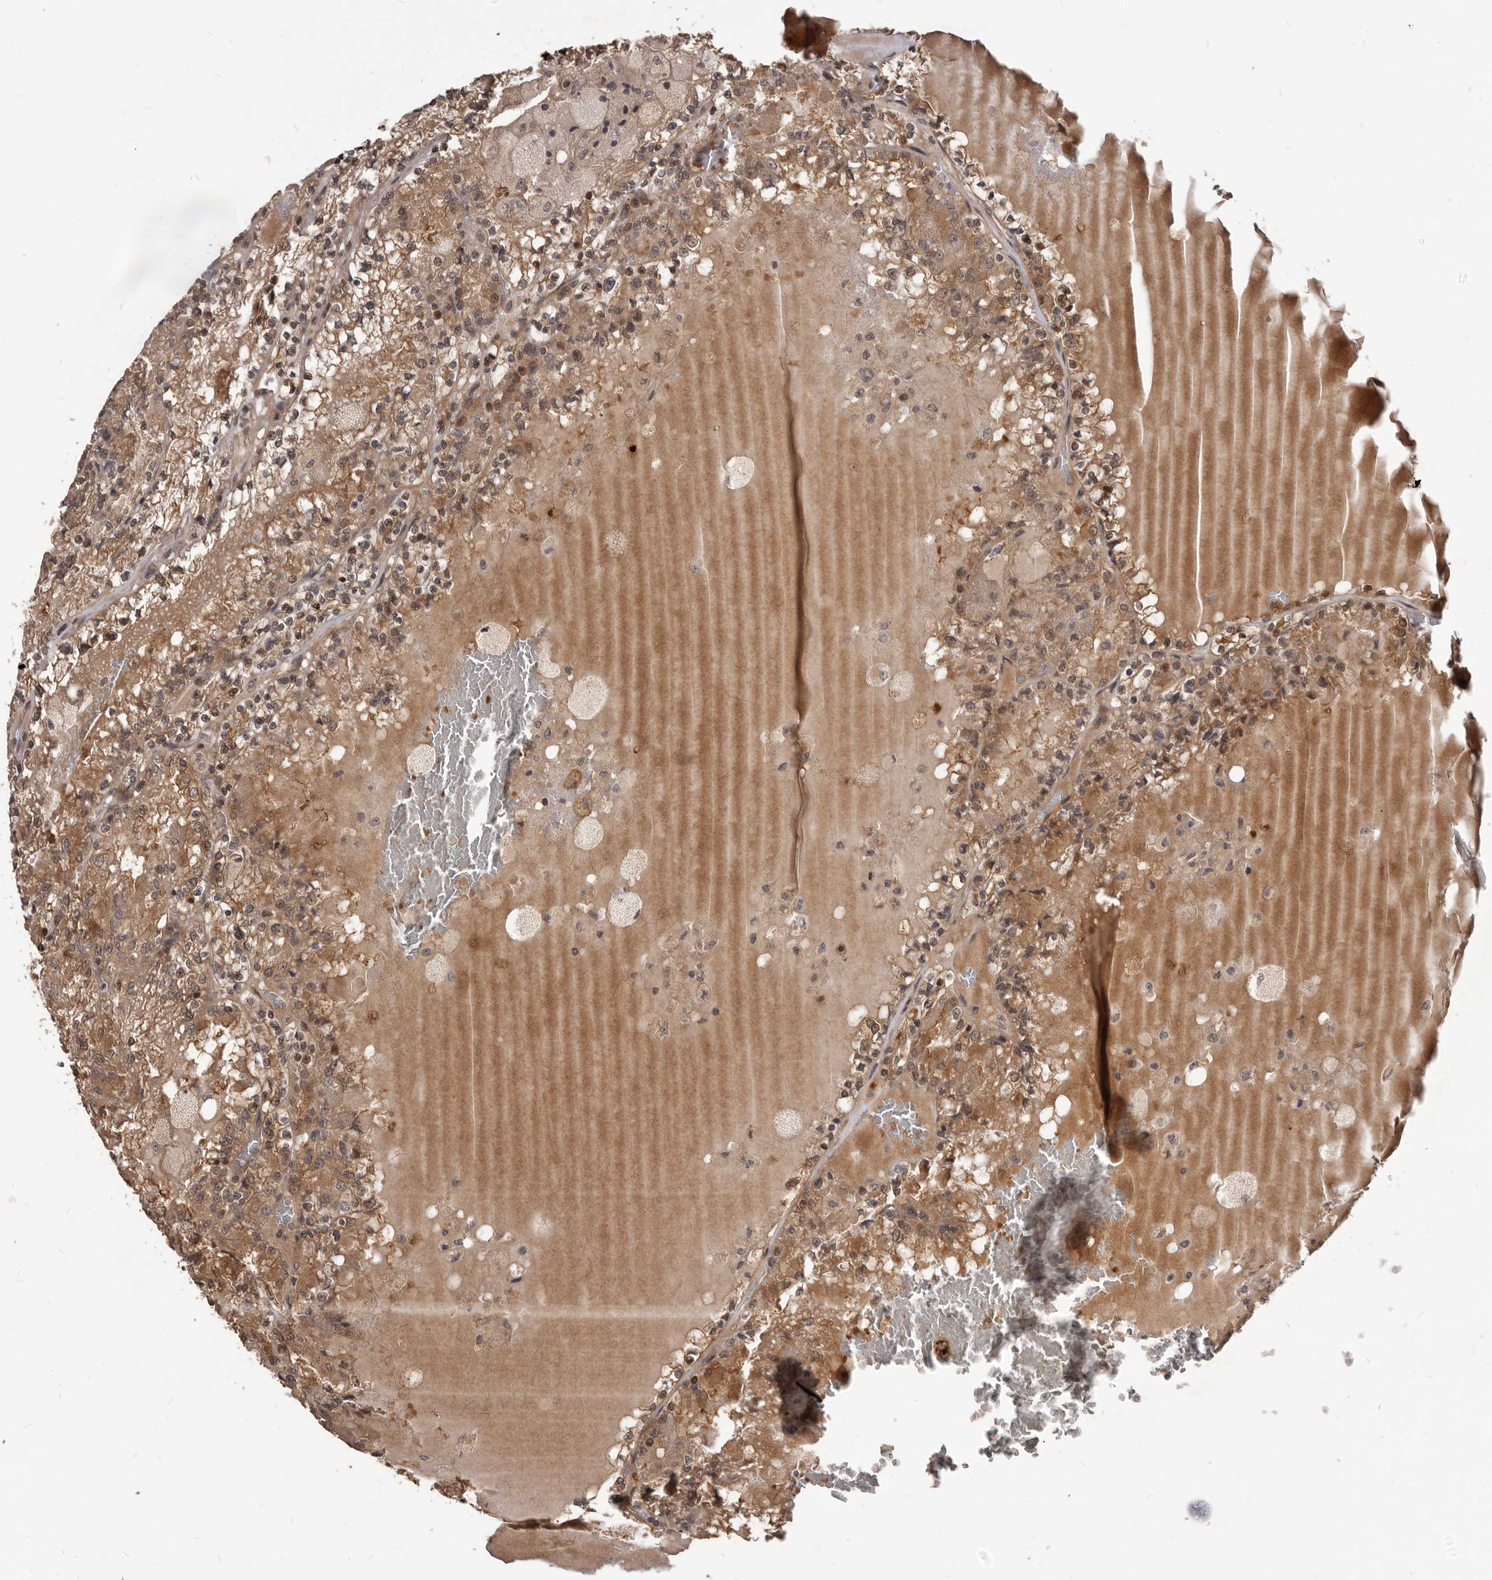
{"staining": {"intensity": "moderate", "quantity": ">75%", "location": "cytoplasmic/membranous"}, "tissue": "renal cancer", "cell_type": "Tumor cells", "image_type": "cancer", "snomed": [{"axis": "morphology", "description": "Adenocarcinoma, NOS"}, {"axis": "topography", "description": "Kidney"}], "caption": "The photomicrograph exhibits a brown stain indicating the presence of a protein in the cytoplasmic/membranous of tumor cells in renal cancer.", "gene": "GABPB2", "patient": {"sex": "female", "age": 56}}